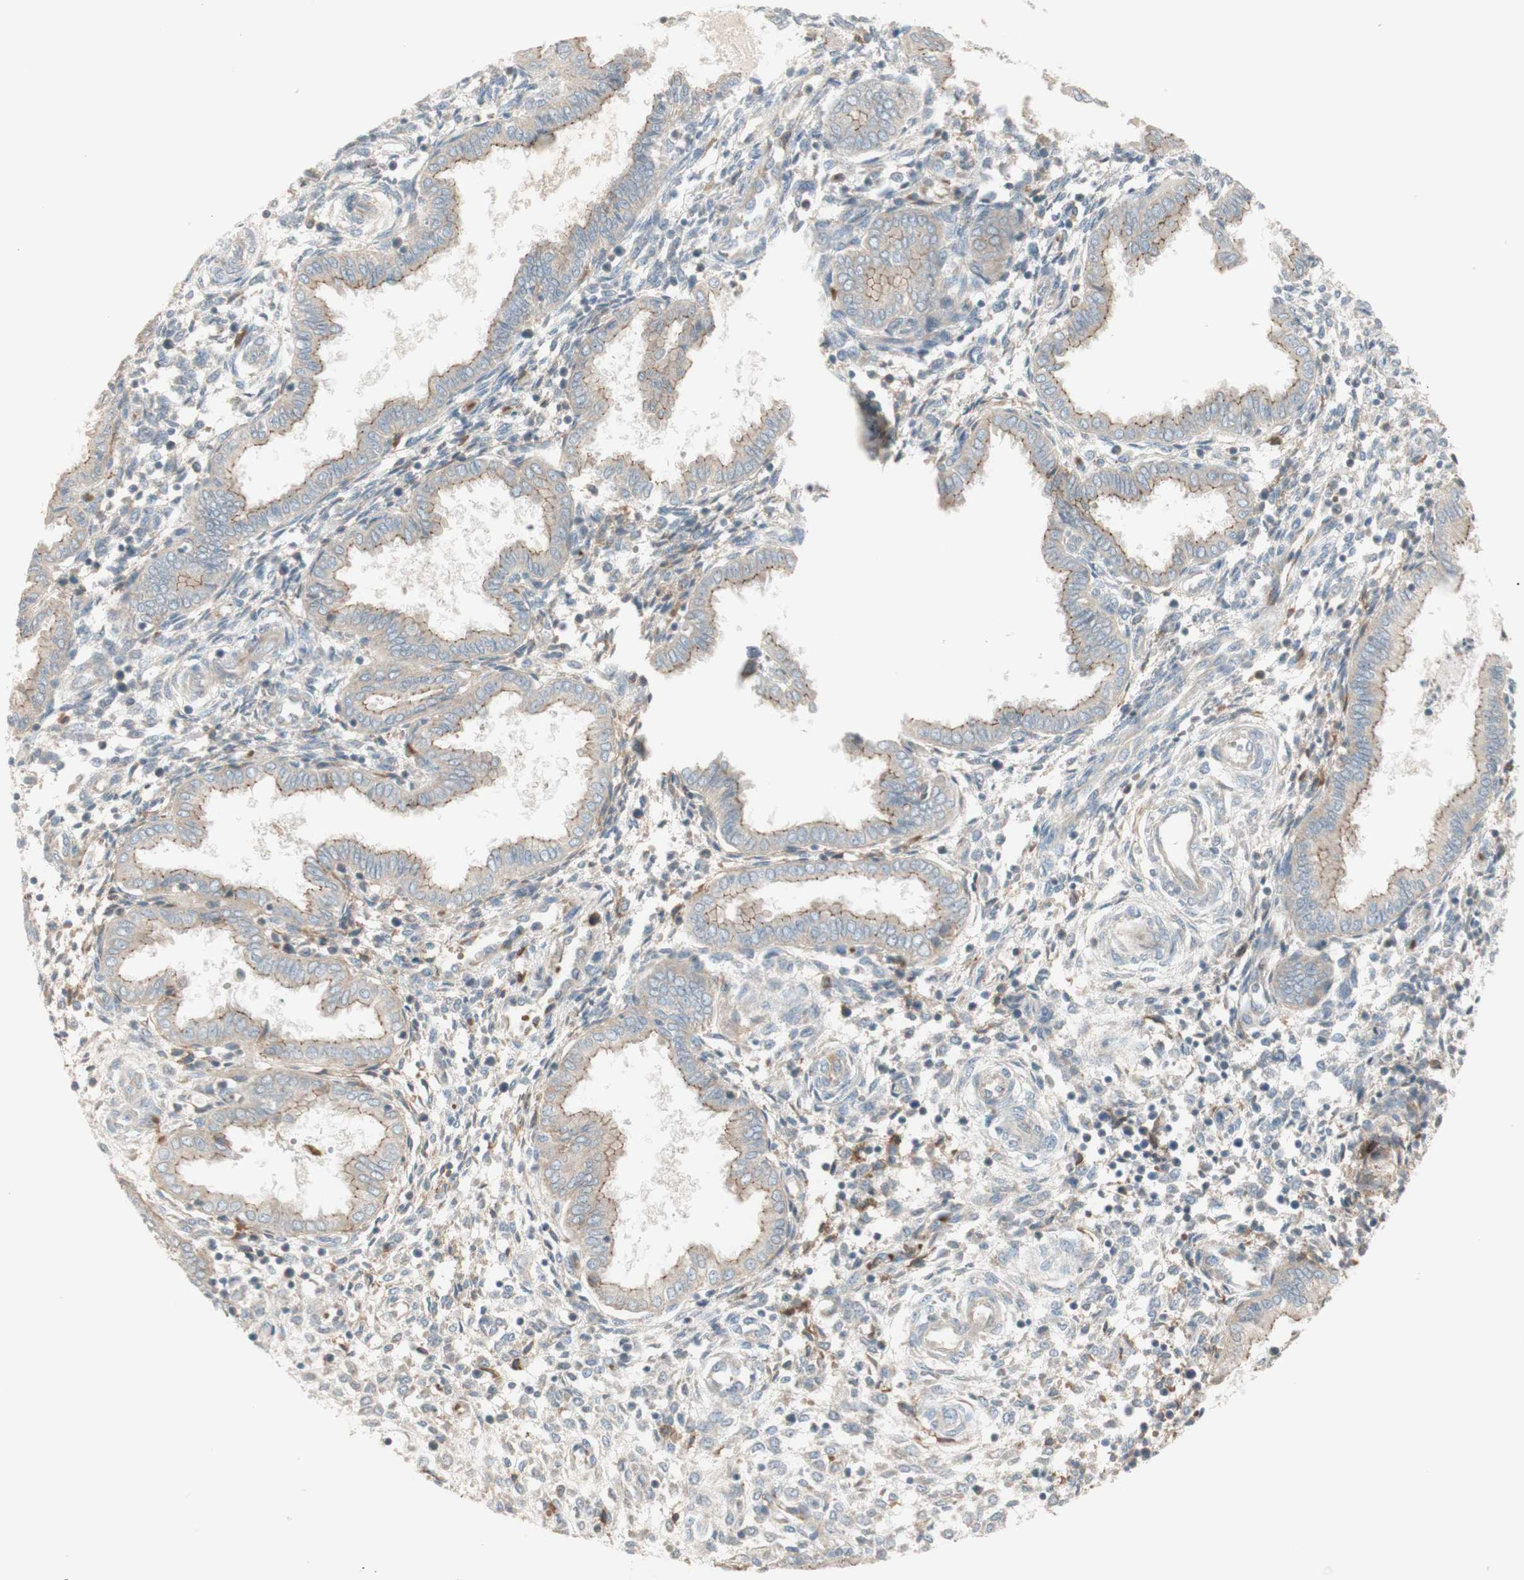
{"staining": {"intensity": "weak", "quantity": "25%-75%", "location": "cytoplasmic/membranous"}, "tissue": "endometrium", "cell_type": "Cells in endometrial stroma", "image_type": "normal", "snomed": [{"axis": "morphology", "description": "Normal tissue, NOS"}, {"axis": "topography", "description": "Endometrium"}], "caption": "Immunohistochemical staining of benign endometrium demonstrates low levels of weak cytoplasmic/membranous expression in about 25%-75% of cells in endometrial stroma. The staining is performed using DAB (3,3'-diaminobenzidine) brown chromogen to label protein expression. The nuclei are counter-stained blue using hematoxylin.", "gene": "PTGER4", "patient": {"sex": "female", "age": 33}}